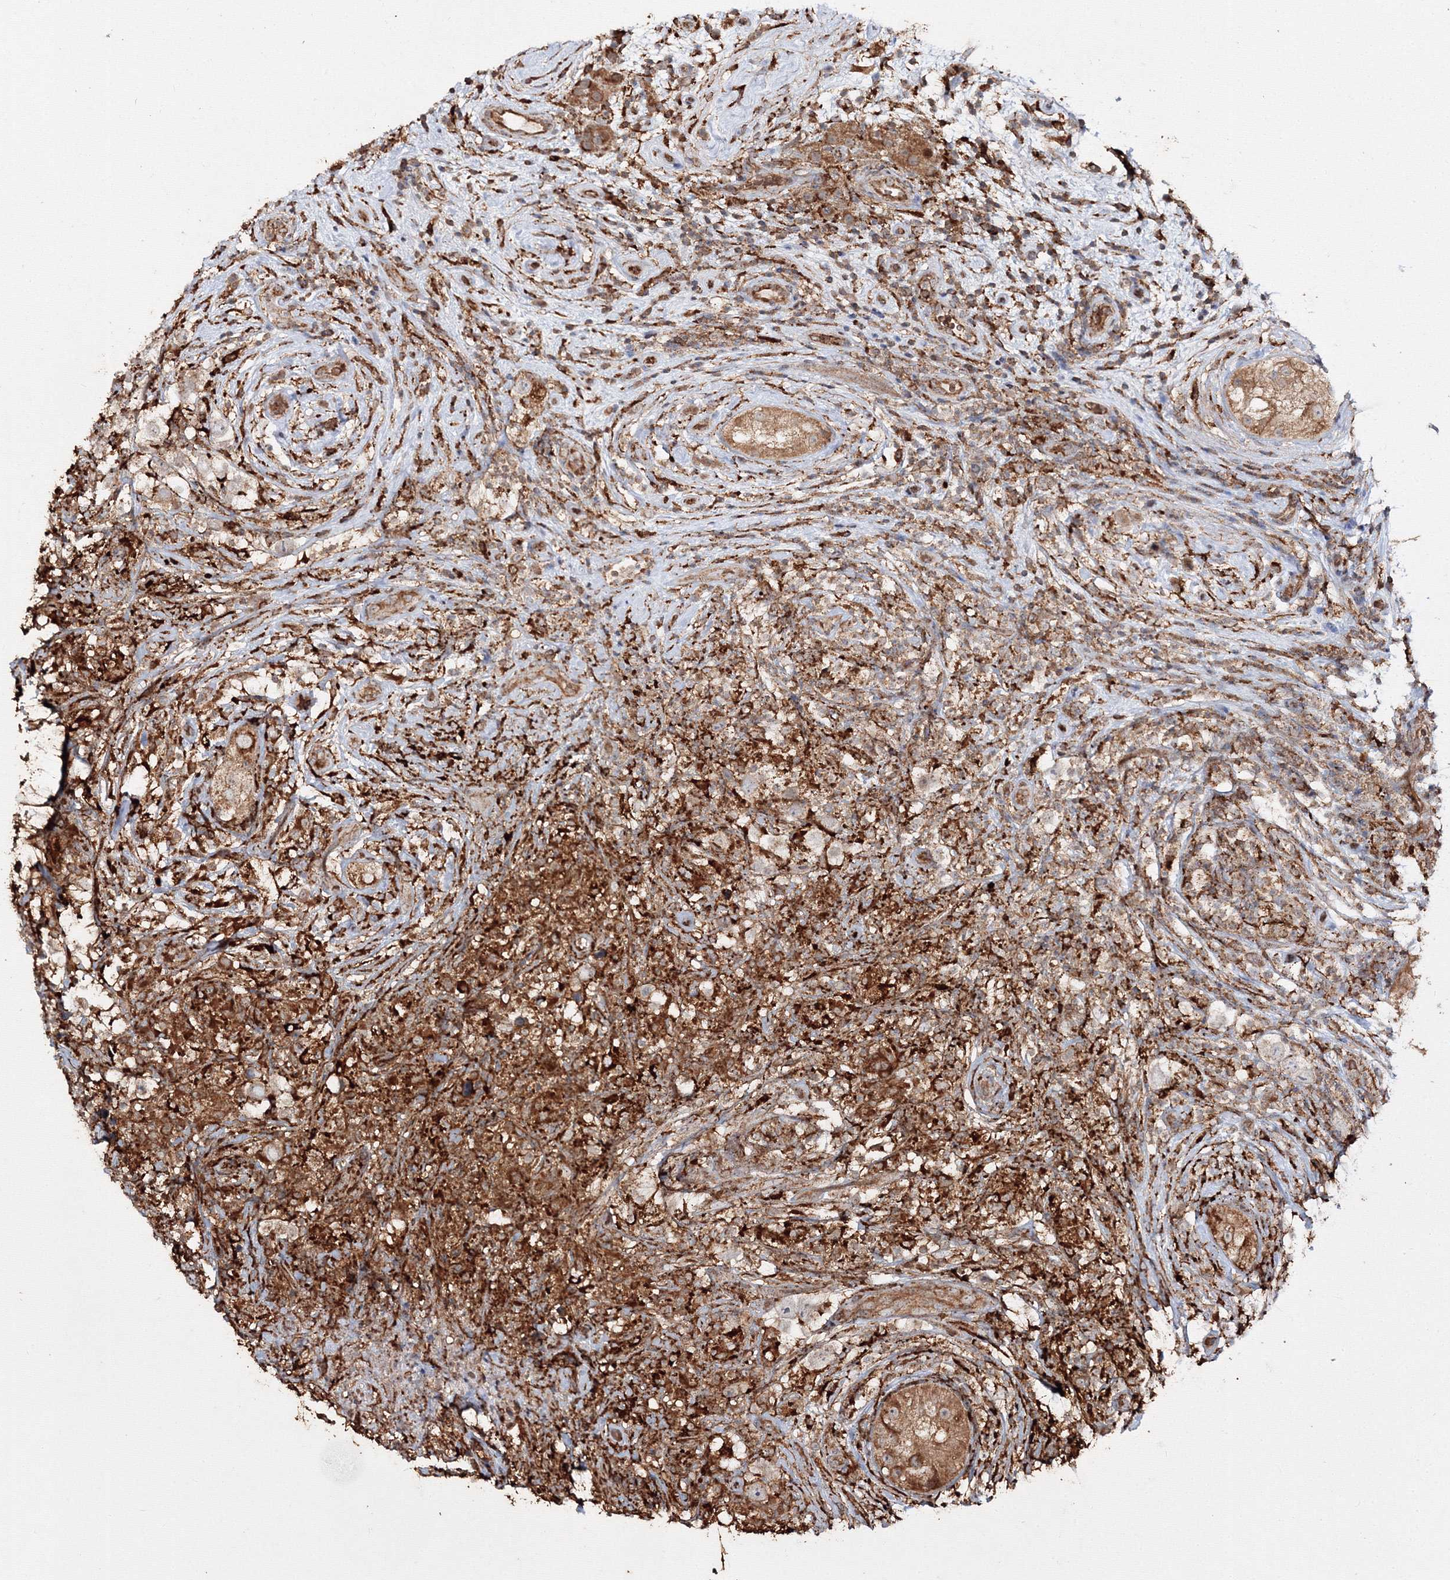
{"staining": {"intensity": "weak", "quantity": ">75%", "location": "cytoplasmic/membranous"}, "tissue": "testis cancer", "cell_type": "Tumor cells", "image_type": "cancer", "snomed": [{"axis": "morphology", "description": "Seminoma, NOS"}, {"axis": "topography", "description": "Testis"}], "caption": "Immunohistochemical staining of seminoma (testis) reveals low levels of weak cytoplasmic/membranous protein staining in about >75% of tumor cells. (Brightfield microscopy of DAB IHC at high magnification).", "gene": "DDO", "patient": {"sex": "male", "age": 49}}